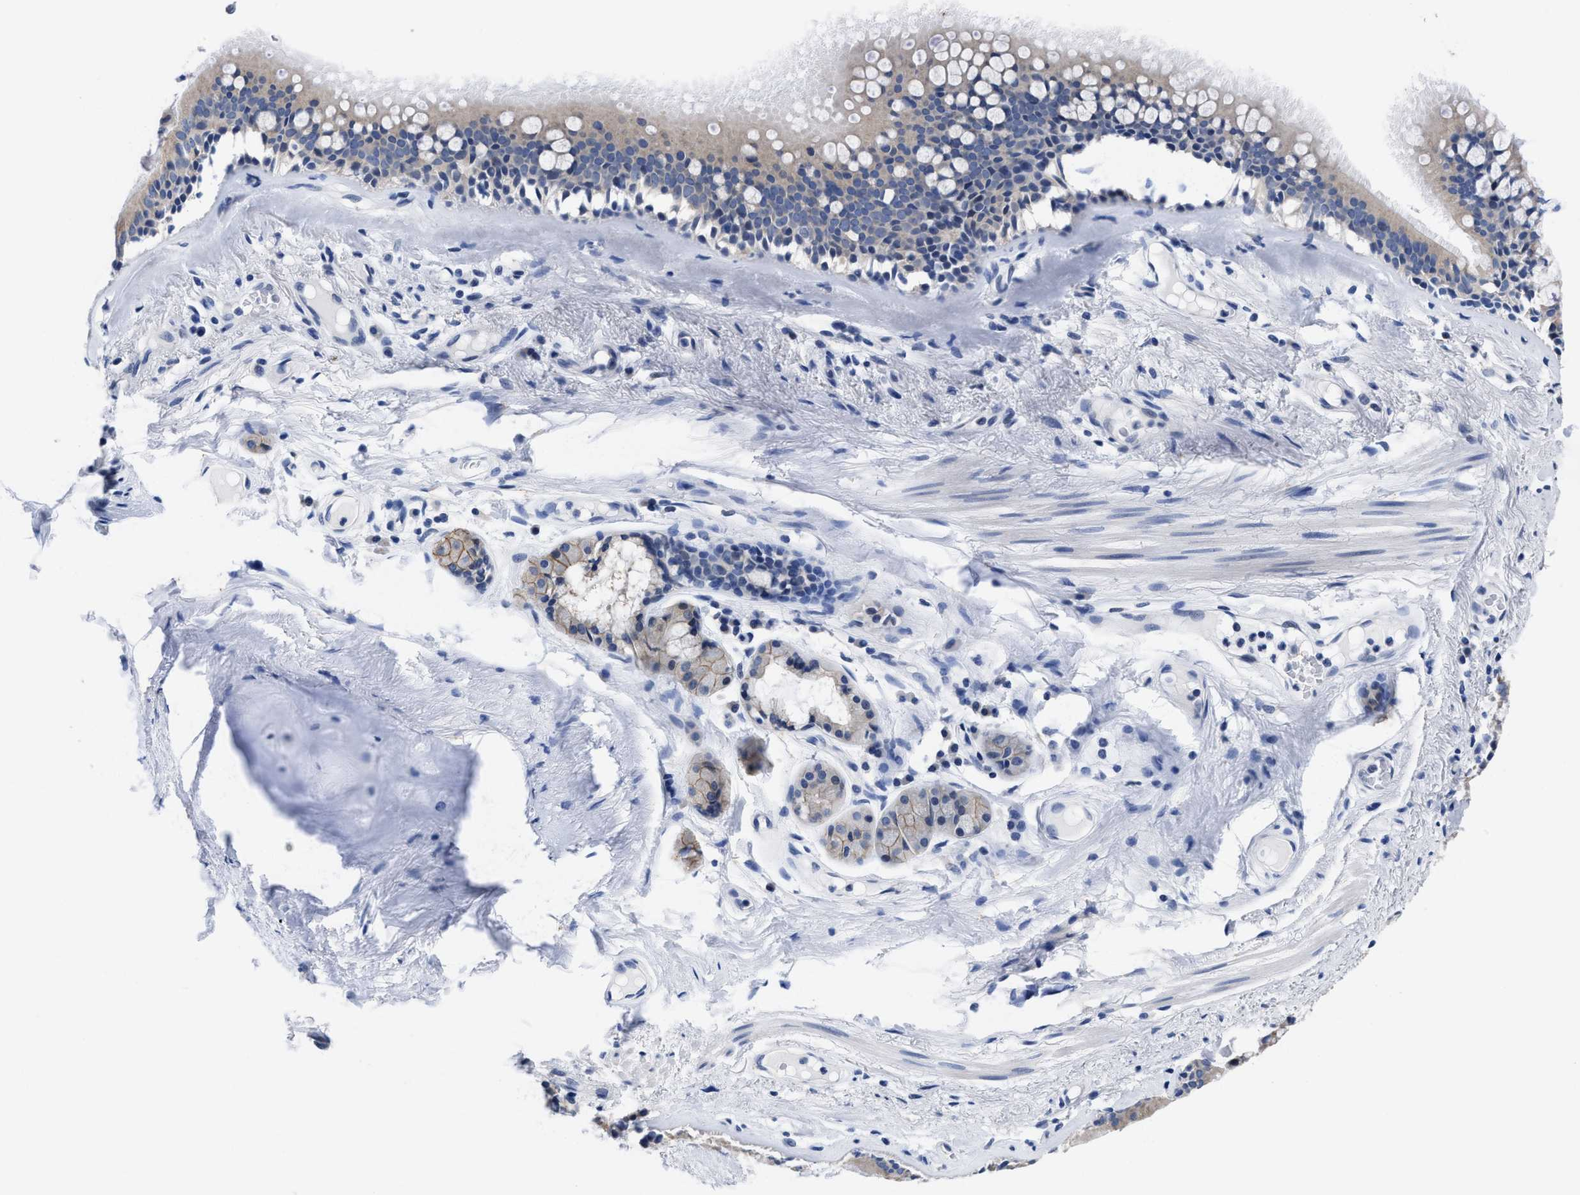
{"staining": {"intensity": "weak", "quantity": ">75%", "location": "cytoplasmic/membranous"}, "tissue": "bronchus", "cell_type": "Respiratory epithelial cells", "image_type": "normal", "snomed": [{"axis": "morphology", "description": "Normal tissue, NOS"}, {"axis": "topography", "description": "Cartilage tissue"}], "caption": "Immunohistochemical staining of unremarkable human bronchus shows weak cytoplasmic/membranous protein positivity in about >75% of respiratory epithelial cells.", "gene": "HOOK1", "patient": {"sex": "female", "age": 63}}